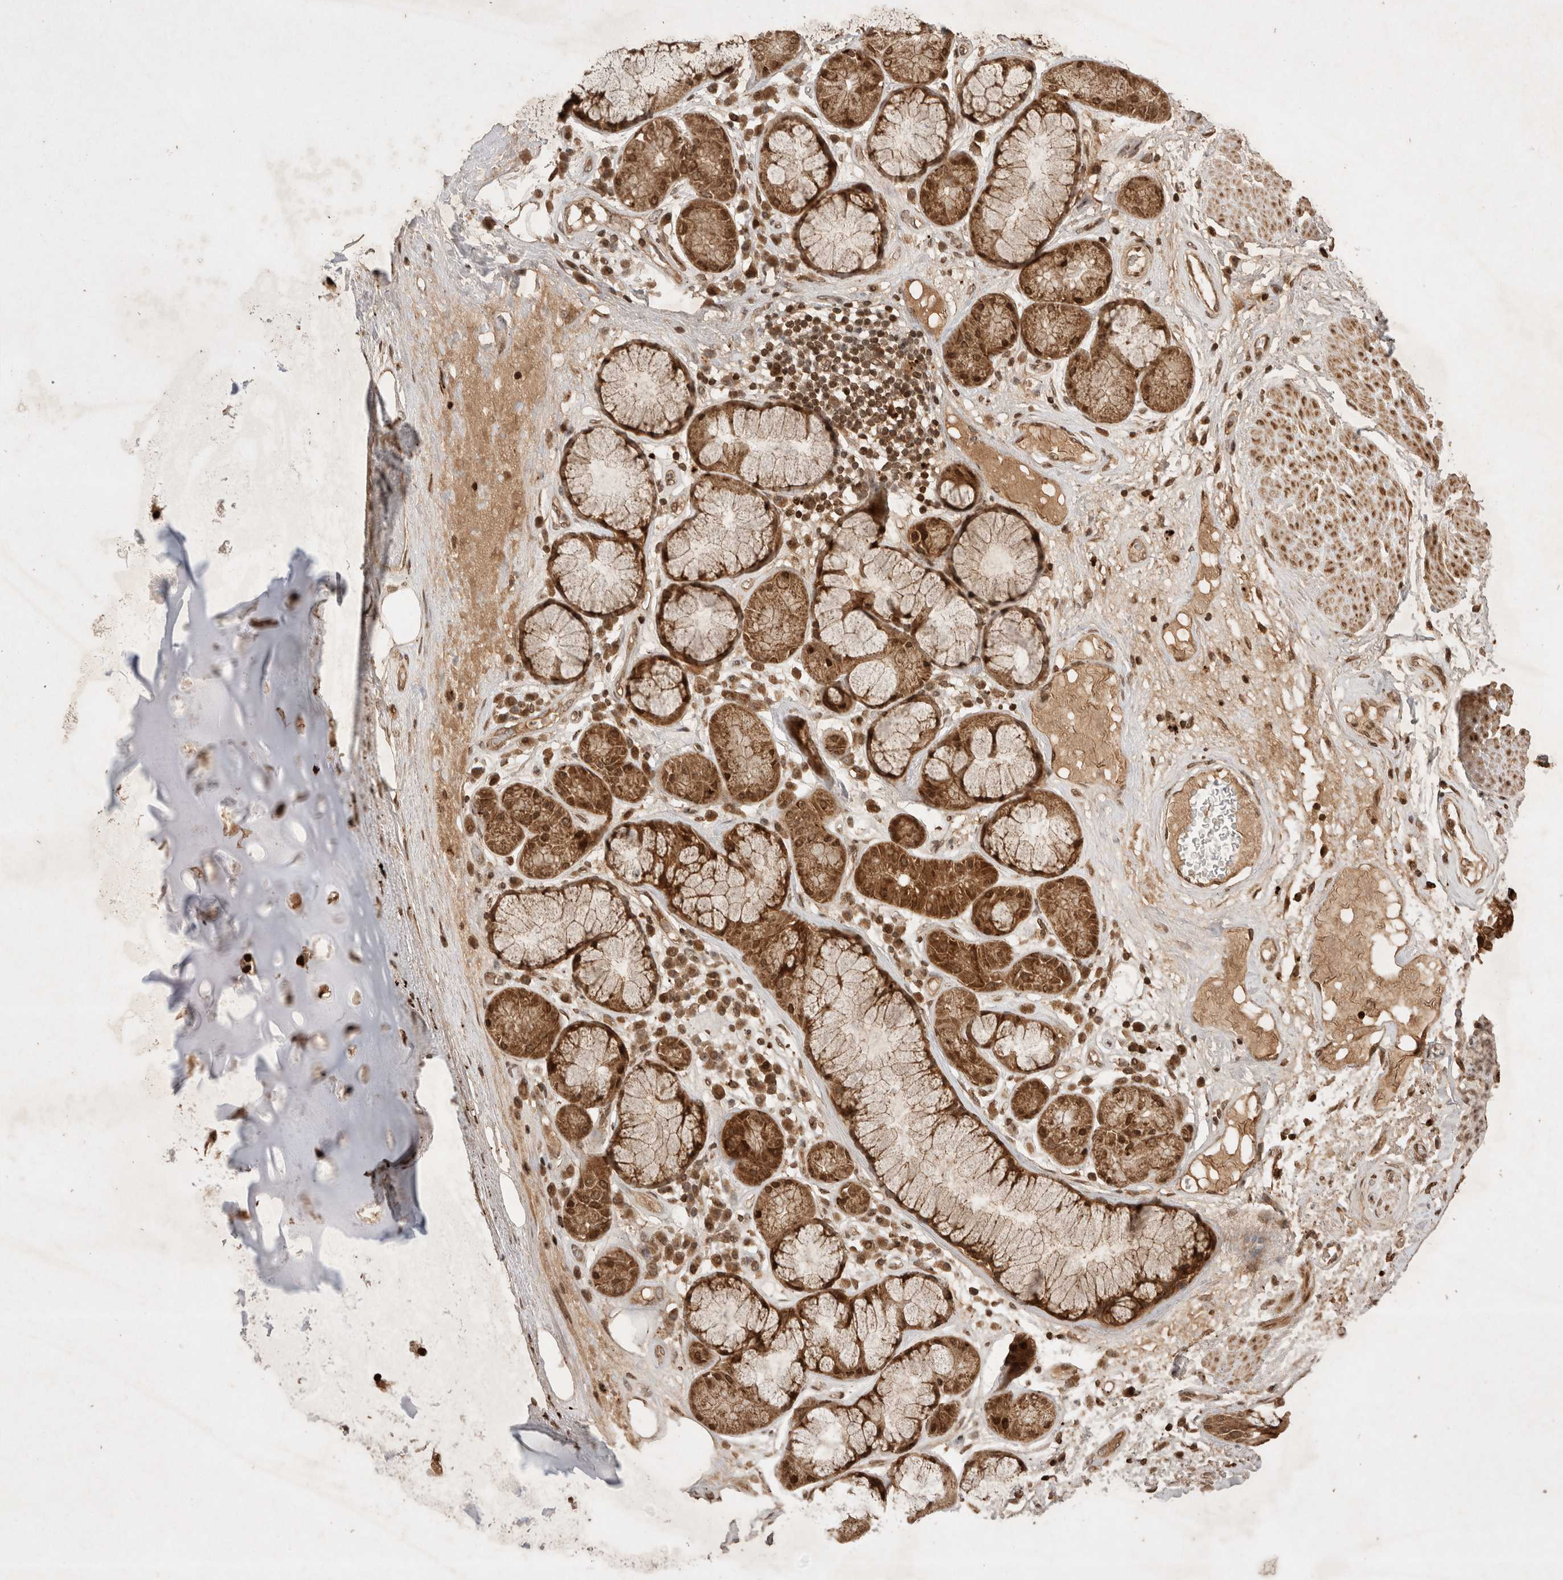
{"staining": {"intensity": "moderate", "quantity": ">75%", "location": "cytoplasmic/membranous,nuclear"}, "tissue": "adipose tissue", "cell_type": "Adipocytes", "image_type": "normal", "snomed": [{"axis": "morphology", "description": "Normal tissue, NOS"}, {"axis": "topography", "description": "Bronchus"}], "caption": "Adipose tissue stained for a protein shows moderate cytoplasmic/membranous,nuclear positivity in adipocytes. The protein of interest is stained brown, and the nuclei are stained in blue (DAB (3,3'-diaminobenzidine) IHC with brightfield microscopy, high magnification).", "gene": "FAM221A", "patient": {"sex": "male", "age": 66}}